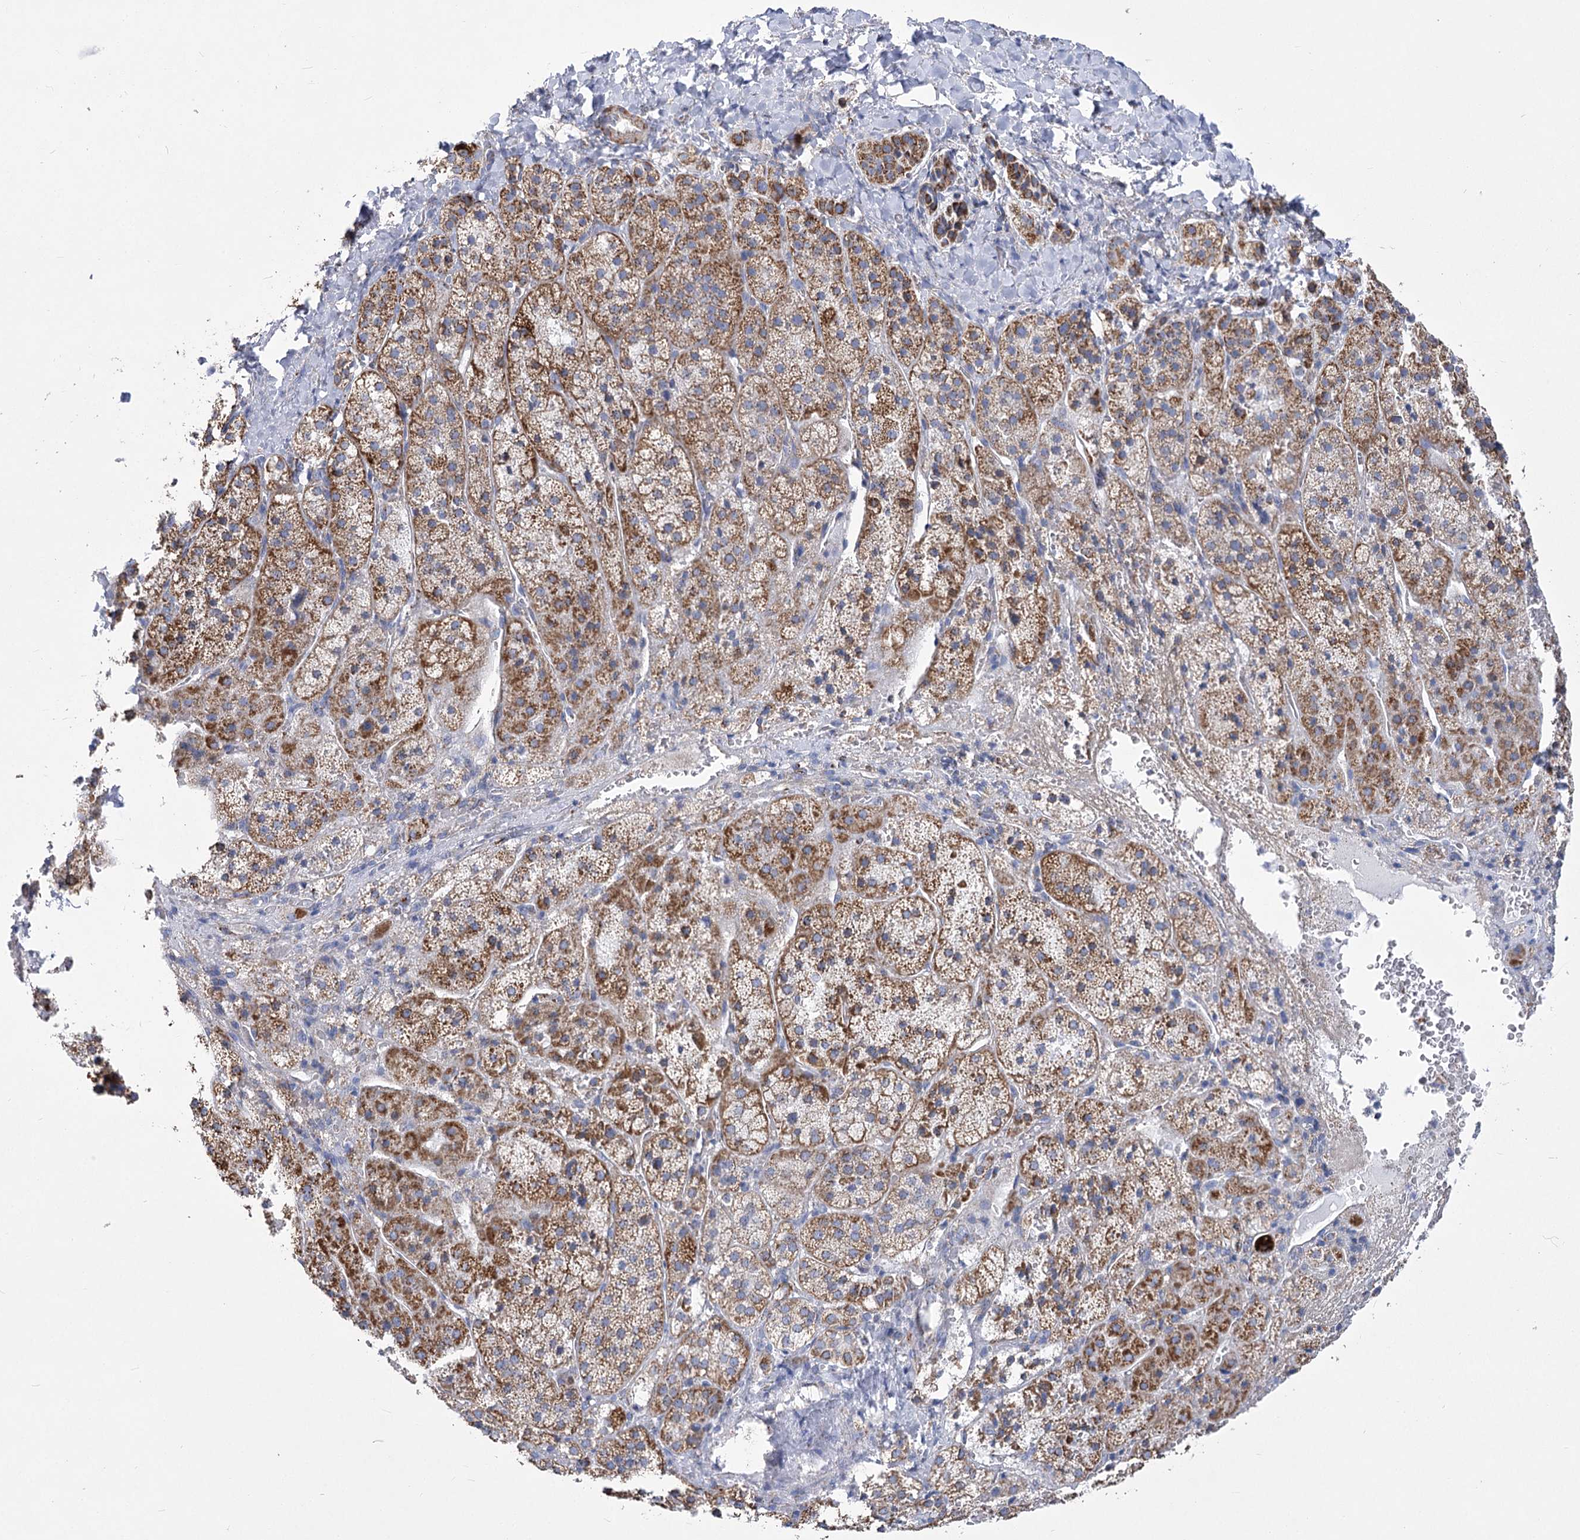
{"staining": {"intensity": "moderate", "quantity": ">75%", "location": "cytoplasmic/membranous"}, "tissue": "adrenal gland", "cell_type": "Glandular cells", "image_type": "normal", "snomed": [{"axis": "morphology", "description": "Normal tissue, NOS"}, {"axis": "topography", "description": "Adrenal gland"}], "caption": "This image exhibits immunohistochemistry staining of normal adrenal gland, with medium moderate cytoplasmic/membranous positivity in about >75% of glandular cells.", "gene": "PDHB", "patient": {"sex": "female", "age": 44}}